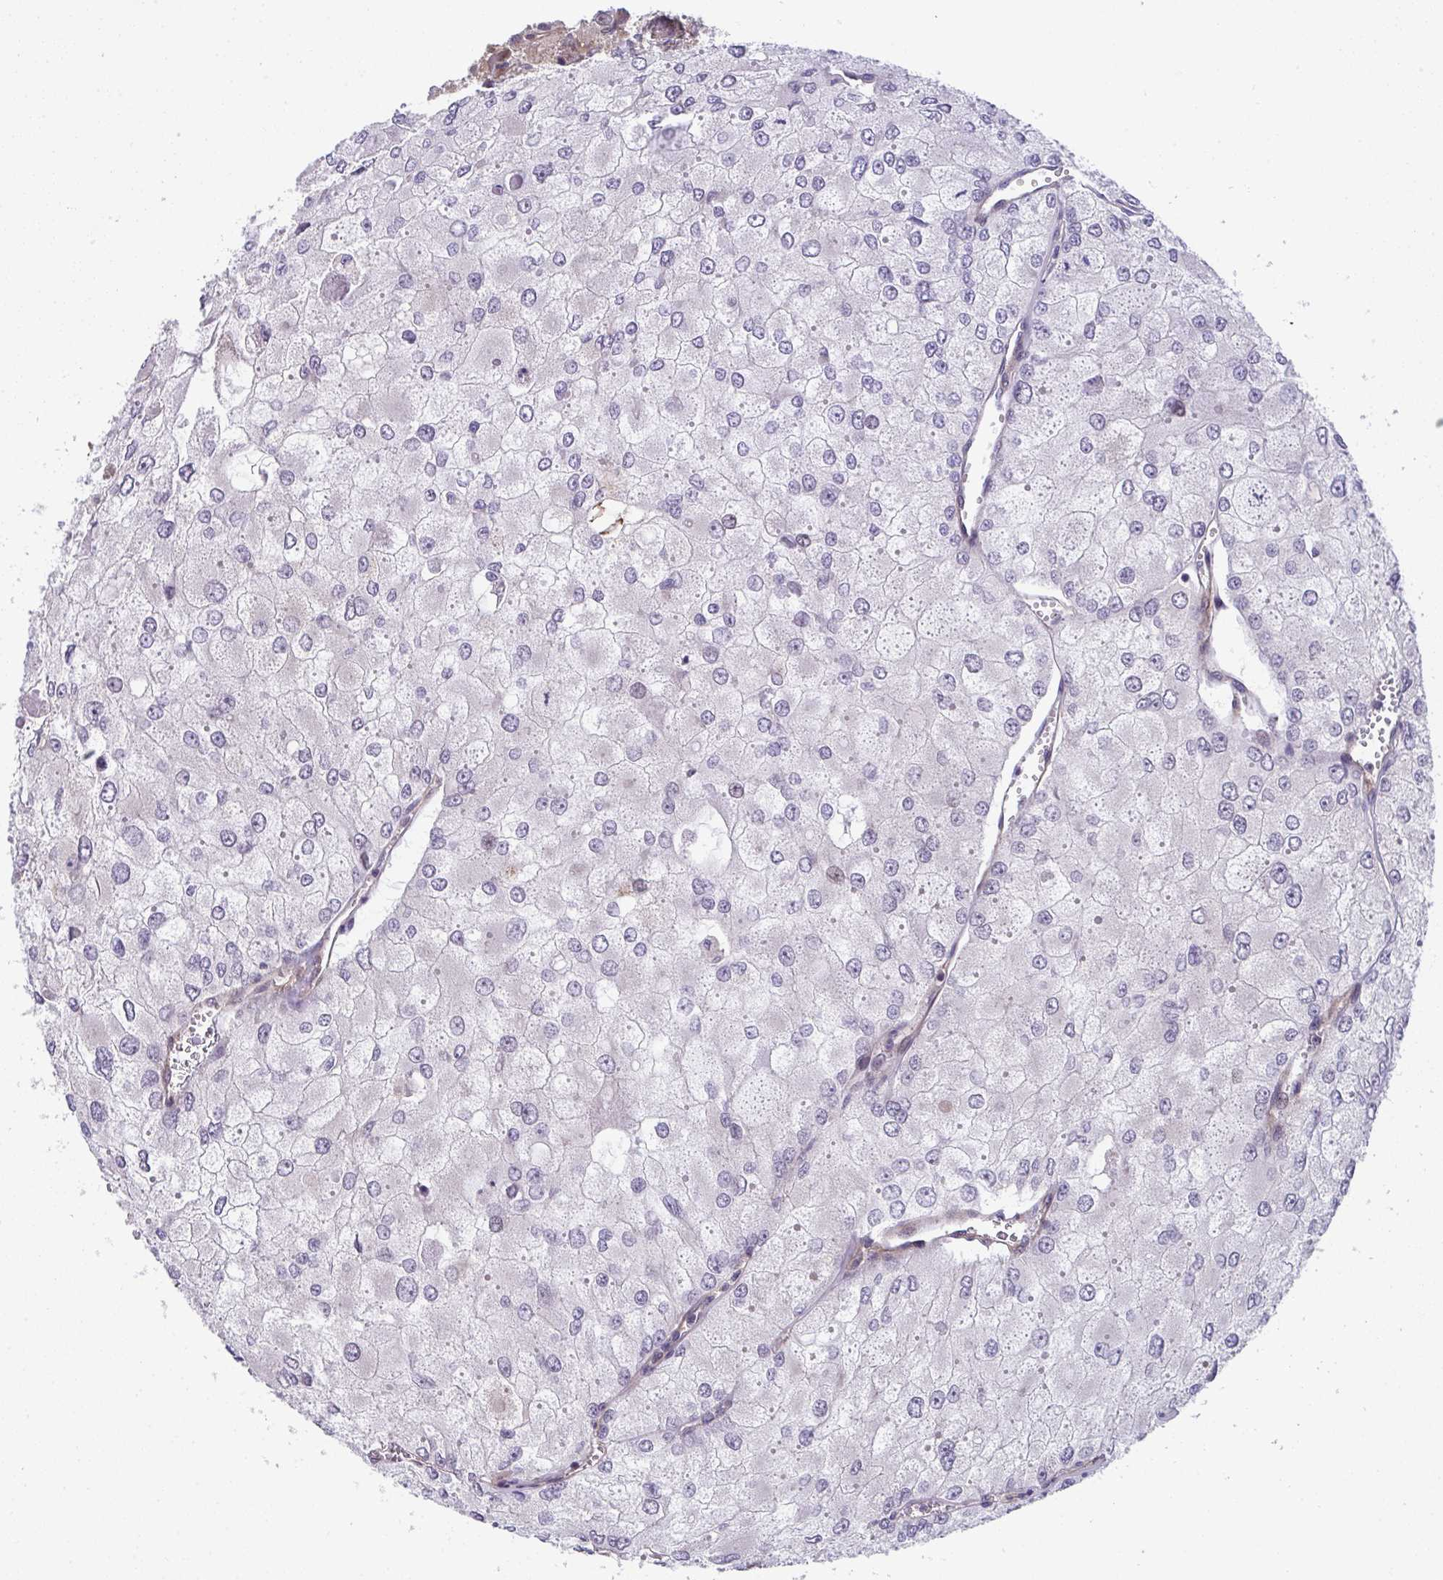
{"staining": {"intensity": "negative", "quantity": "none", "location": "none"}, "tissue": "renal cancer", "cell_type": "Tumor cells", "image_type": "cancer", "snomed": [{"axis": "morphology", "description": "Adenocarcinoma, NOS"}, {"axis": "topography", "description": "Kidney"}], "caption": "There is no significant positivity in tumor cells of renal adenocarcinoma.", "gene": "ZNF696", "patient": {"sex": "female", "age": 70}}